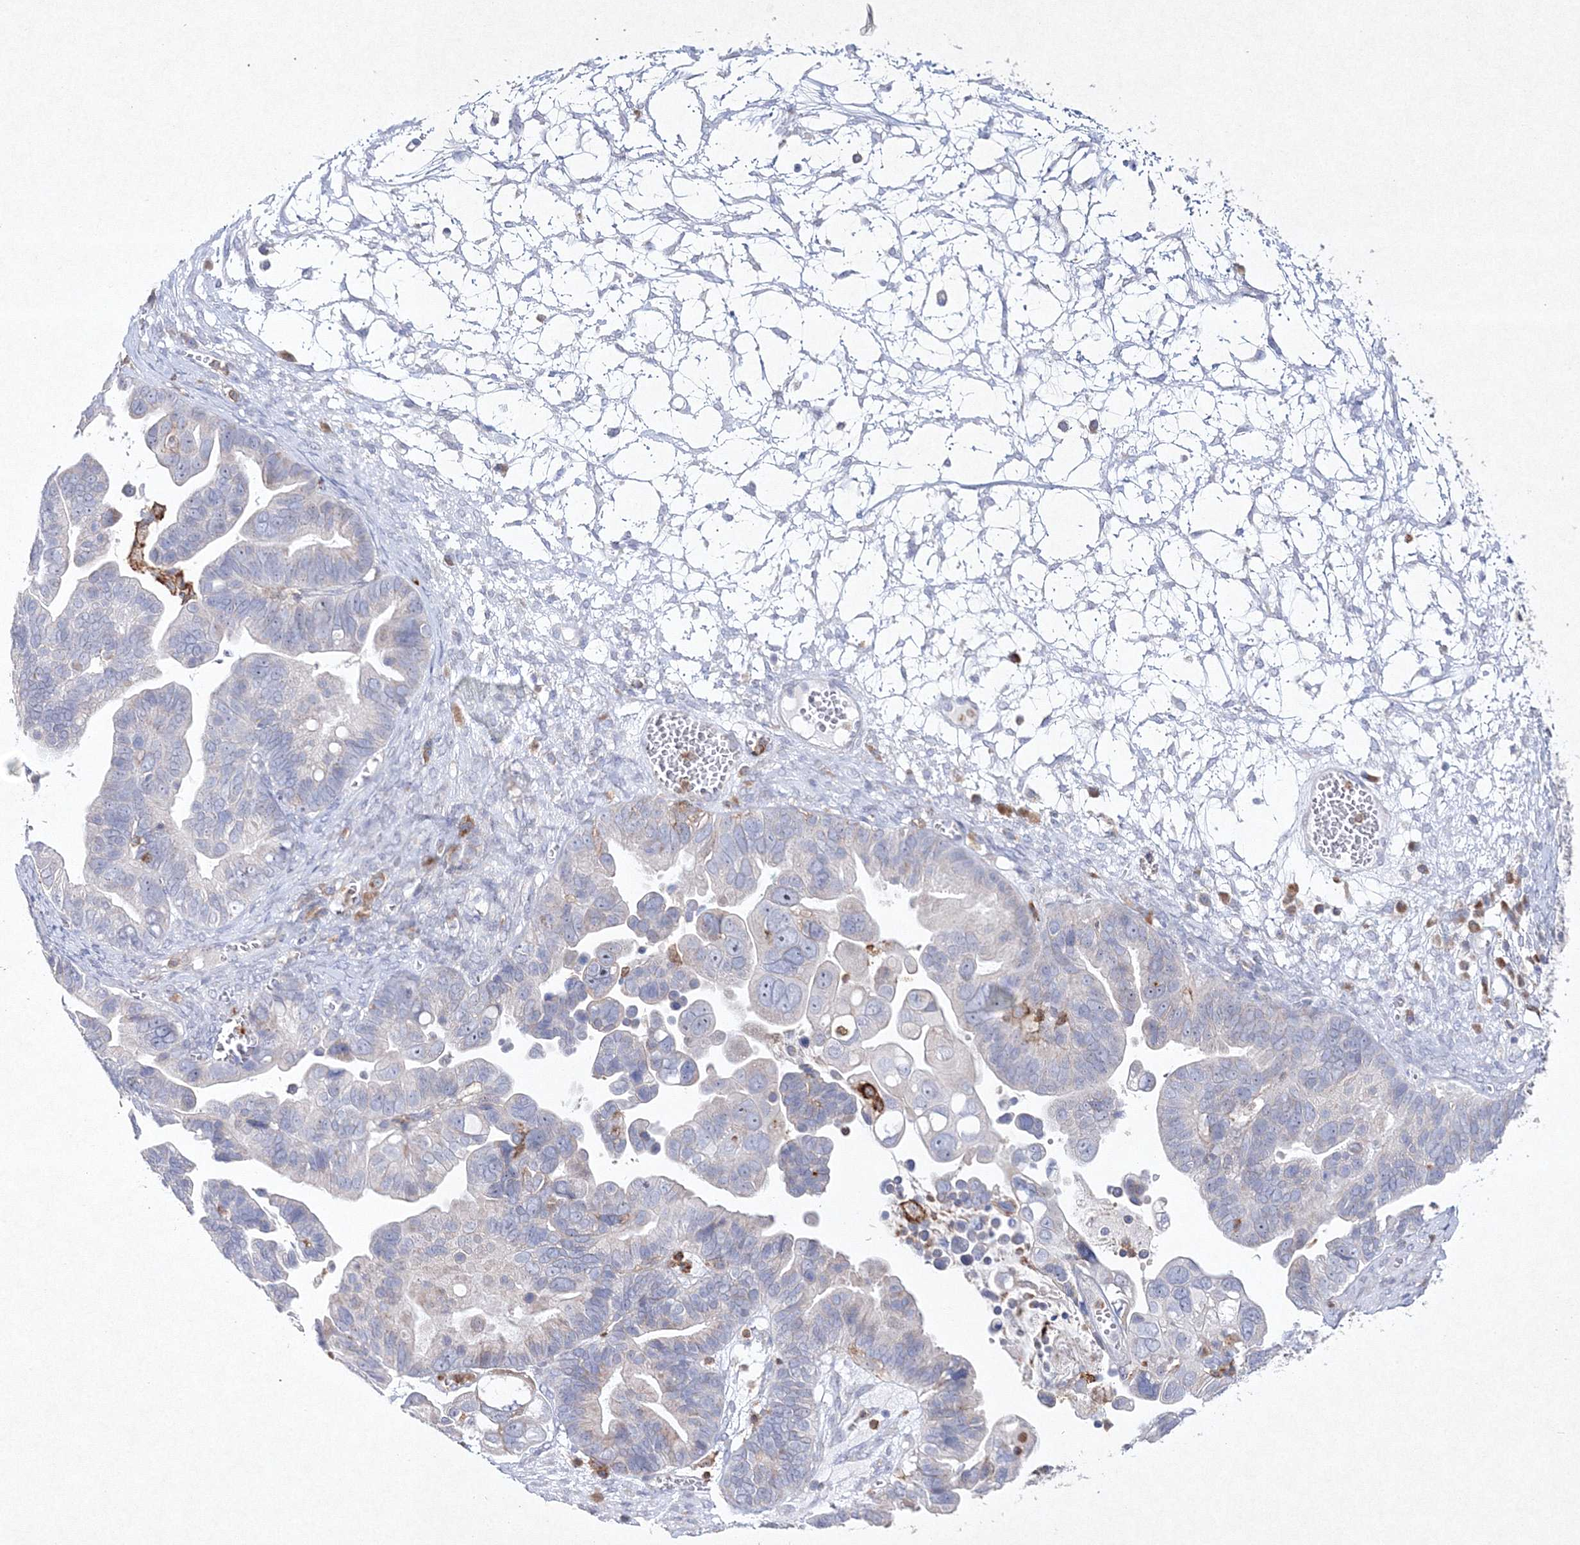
{"staining": {"intensity": "negative", "quantity": "none", "location": "none"}, "tissue": "ovarian cancer", "cell_type": "Tumor cells", "image_type": "cancer", "snomed": [{"axis": "morphology", "description": "Cystadenocarcinoma, serous, NOS"}, {"axis": "topography", "description": "Ovary"}], "caption": "Tumor cells are negative for protein expression in human ovarian cancer. (DAB immunohistochemistry (IHC) with hematoxylin counter stain).", "gene": "HCST", "patient": {"sex": "female", "age": 56}}